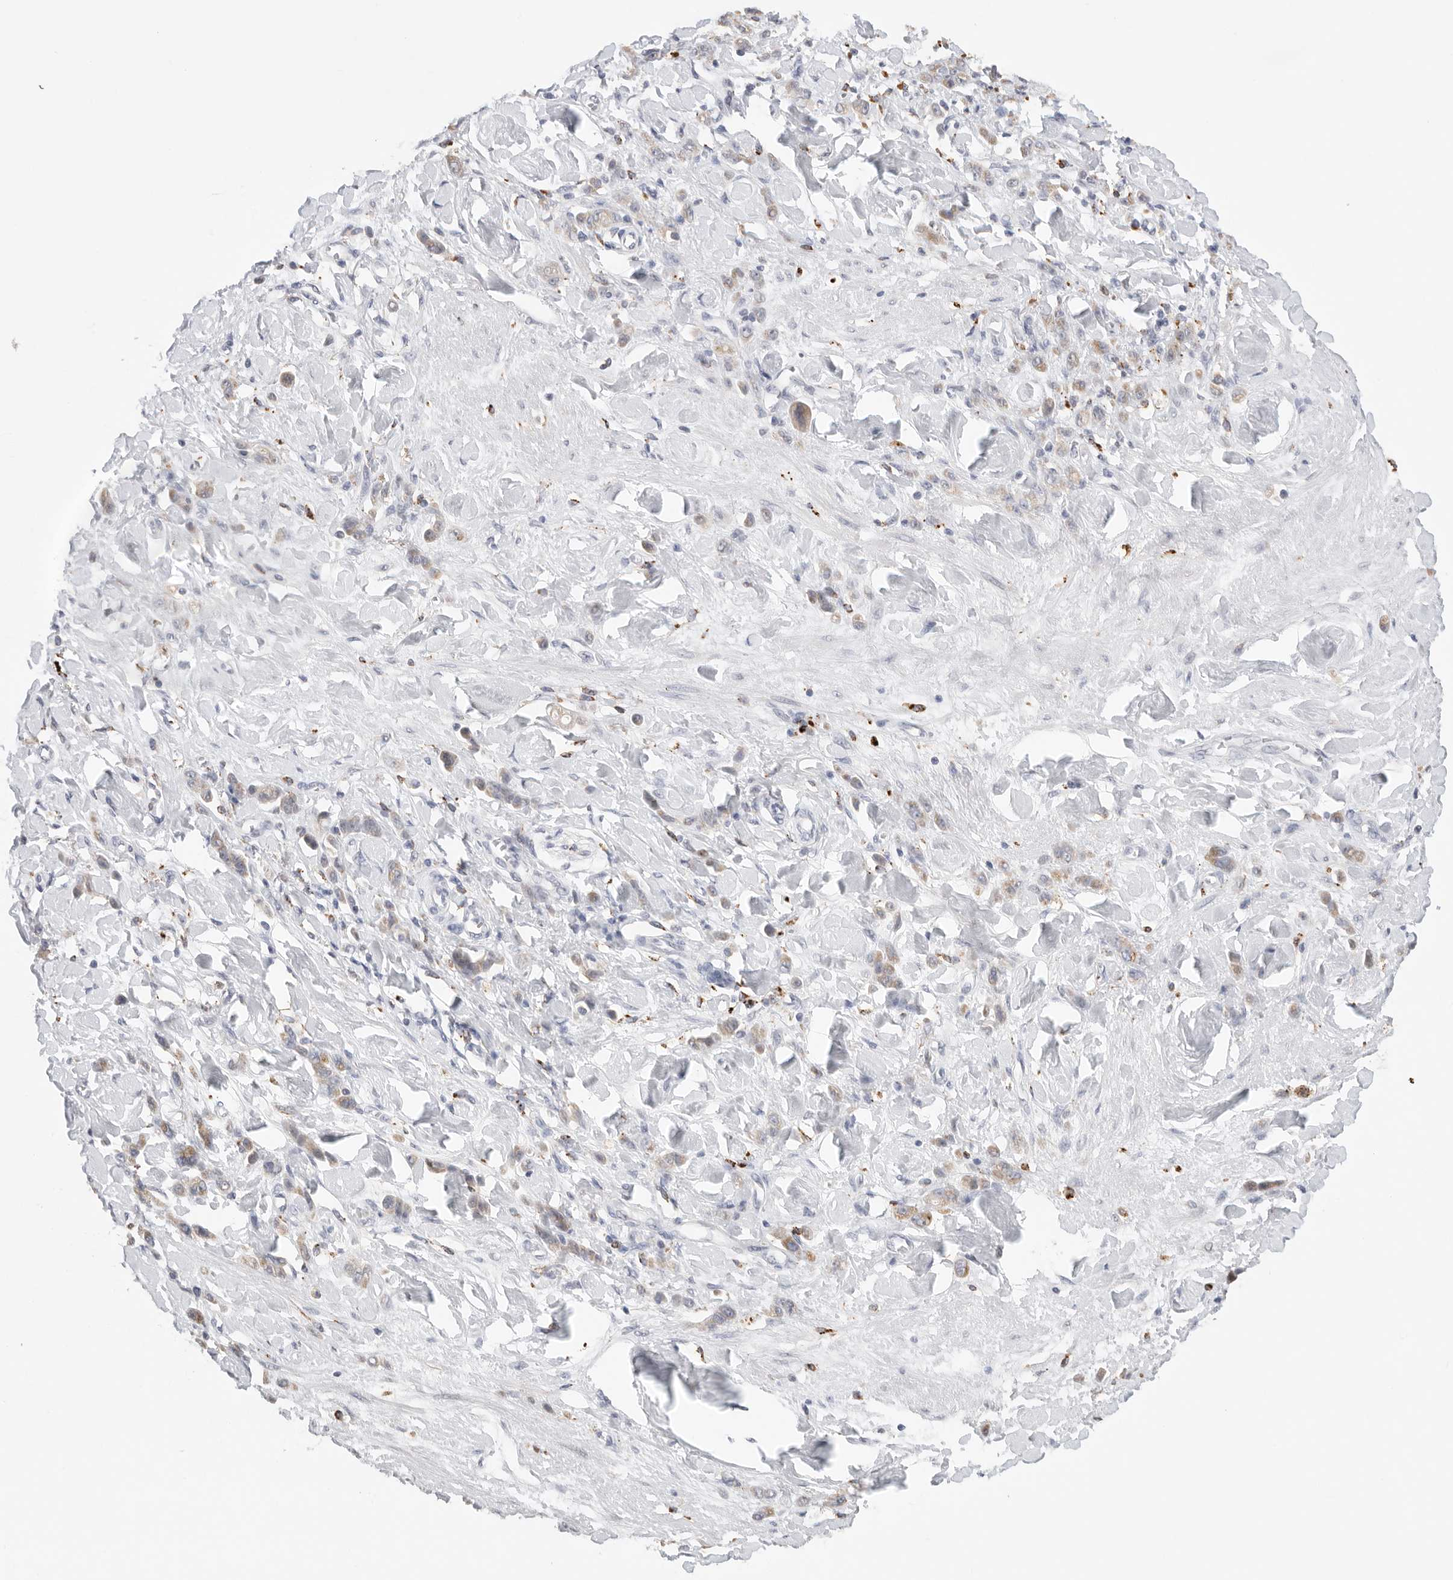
{"staining": {"intensity": "moderate", "quantity": "<25%", "location": "cytoplasmic/membranous"}, "tissue": "stomach cancer", "cell_type": "Tumor cells", "image_type": "cancer", "snomed": [{"axis": "morphology", "description": "Normal tissue, NOS"}, {"axis": "morphology", "description": "Adenocarcinoma, NOS"}, {"axis": "topography", "description": "Stomach"}], "caption": "This micrograph shows immunohistochemistry staining of stomach adenocarcinoma, with low moderate cytoplasmic/membranous expression in about <25% of tumor cells.", "gene": "GGH", "patient": {"sex": "male", "age": 82}}